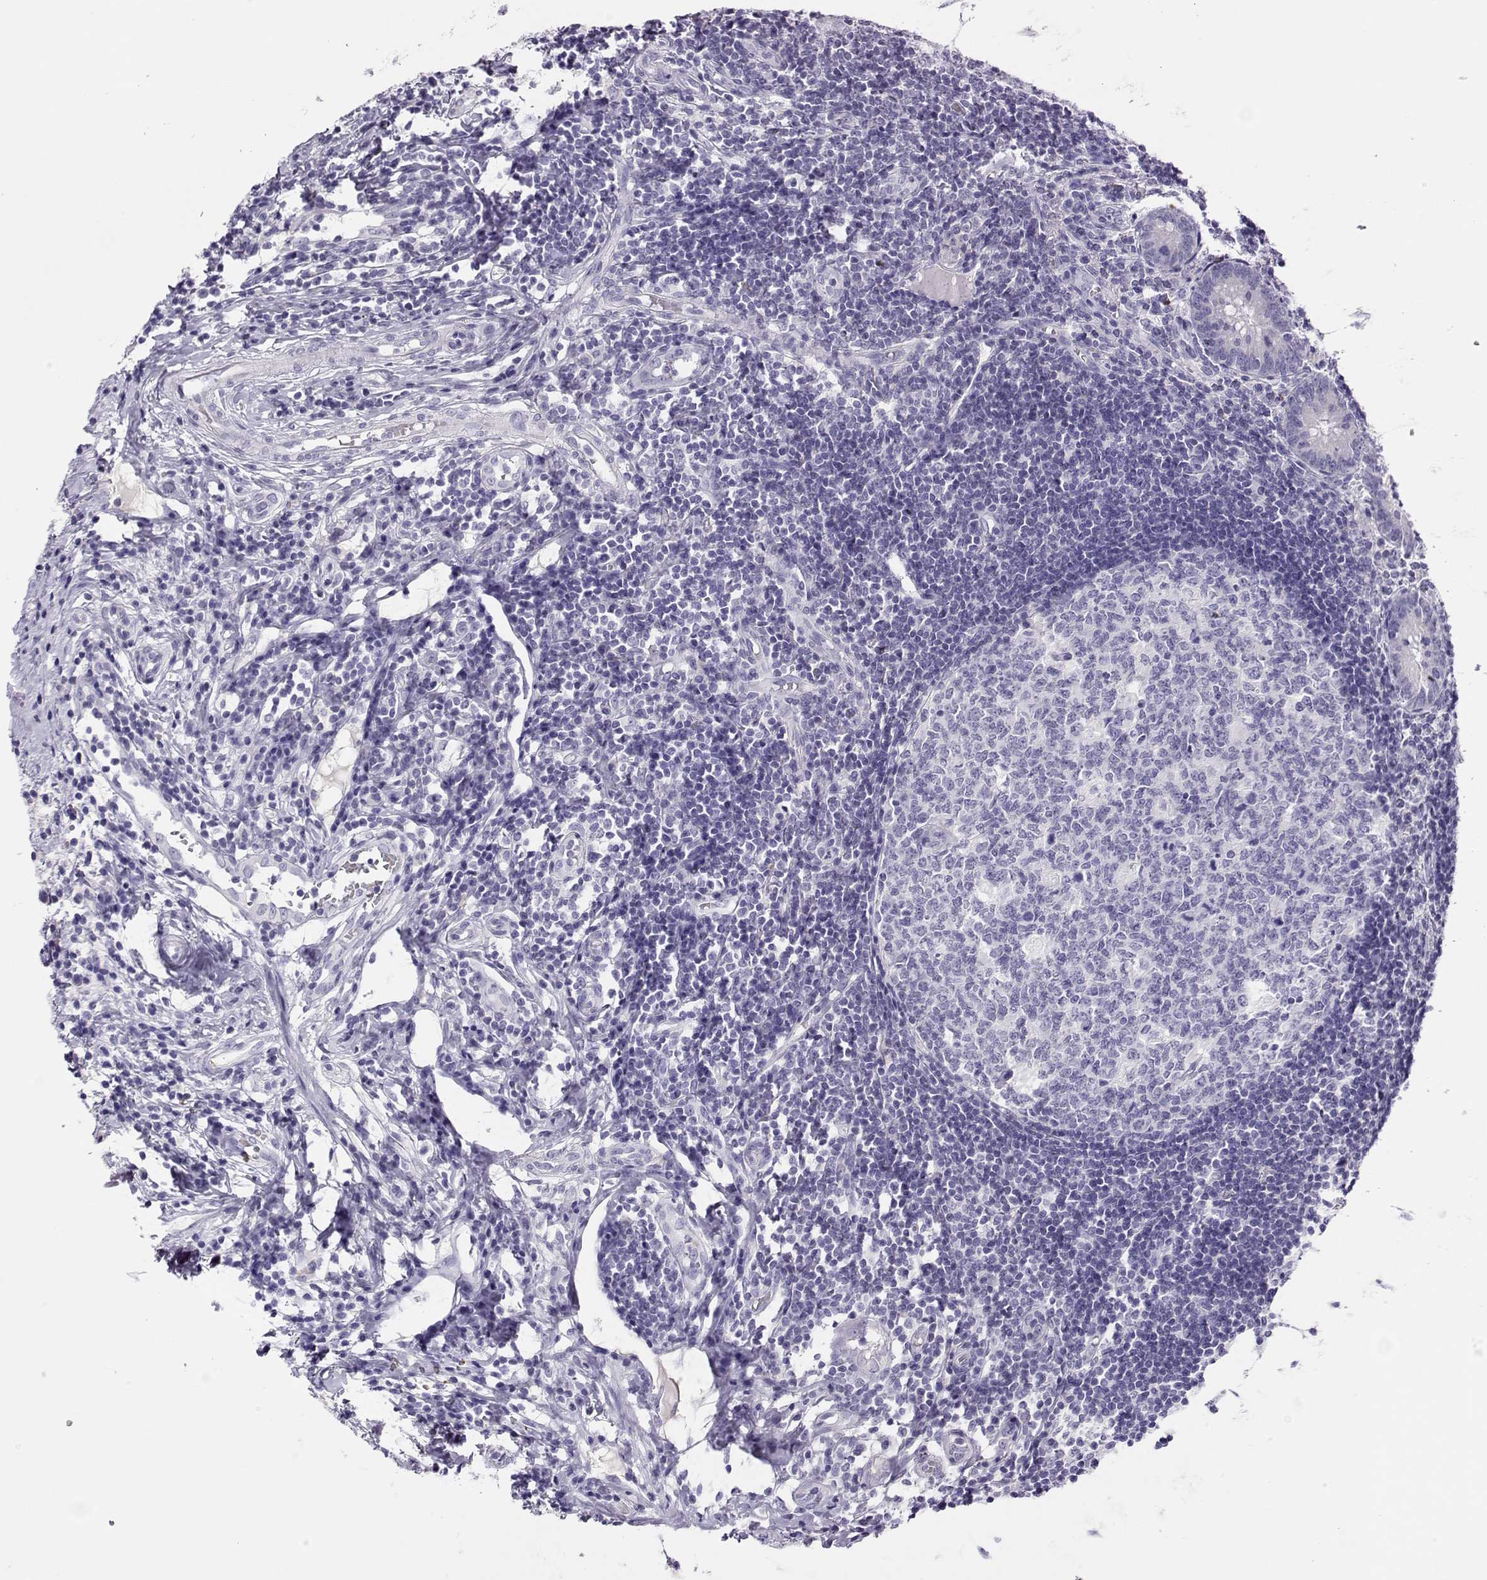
{"staining": {"intensity": "negative", "quantity": "none", "location": "none"}, "tissue": "appendix", "cell_type": "Glandular cells", "image_type": "normal", "snomed": [{"axis": "morphology", "description": "Normal tissue, NOS"}, {"axis": "morphology", "description": "Inflammation, NOS"}, {"axis": "topography", "description": "Appendix"}], "caption": "Glandular cells show no significant positivity in normal appendix. Brightfield microscopy of immunohistochemistry (IHC) stained with DAB (3,3'-diaminobenzidine) (brown) and hematoxylin (blue), captured at high magnification.", "gene": "LINGO1", "patient": {"sex": "male", "age": 16}}